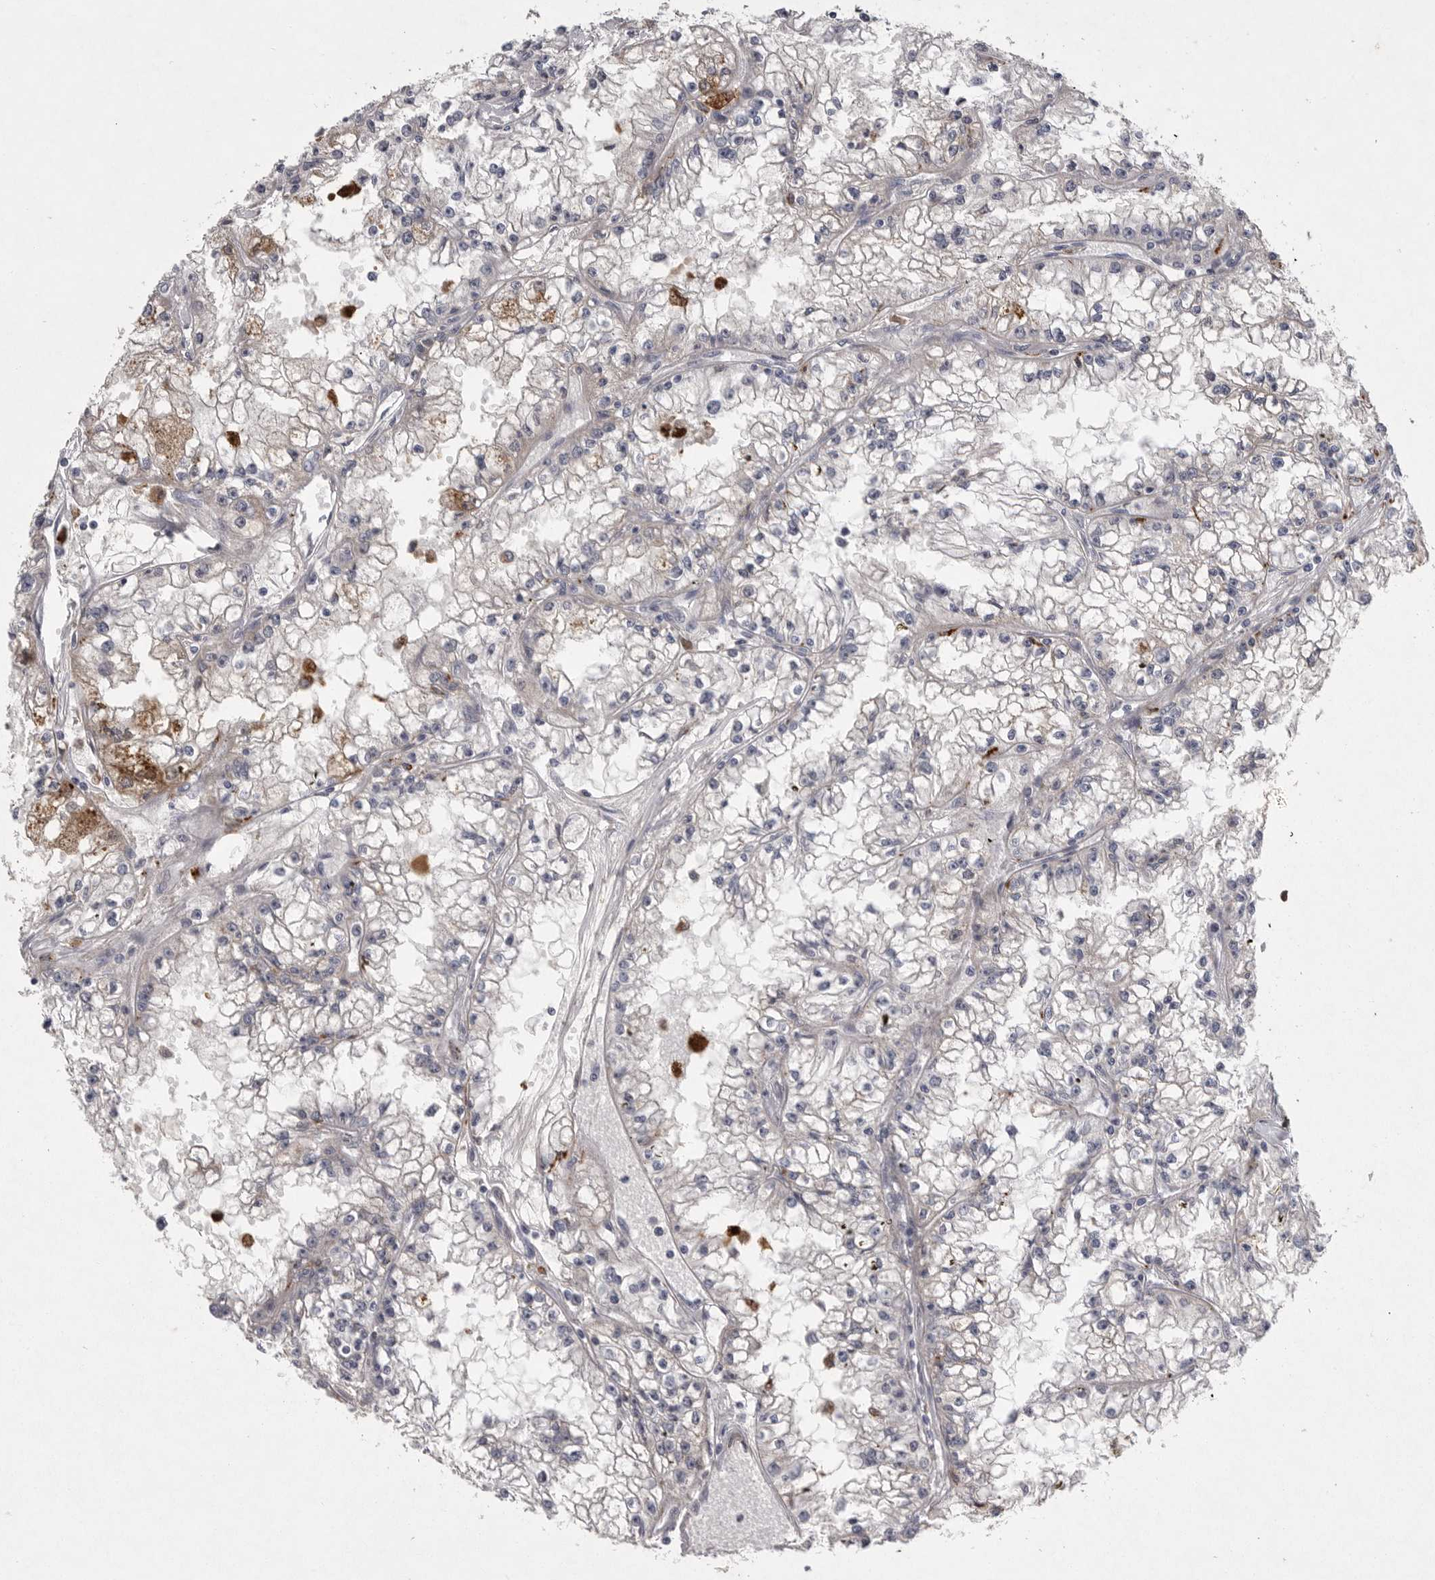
{"staining": {"intensity": "negative", "quantity": "none", "location": "none"}, "tissue": "renal cancer", "cell_type": "Tumor cells", "image_type": "cancer", "snomed": [{"axis": "morphology", "description": "Adenocarcinoma, NOS"}, {"axis": "topography", "description": "Kidney"}], "caption": "Photomicrograph shows no significant protein expression in tumor cells of adenocarcinoma (renal).", "gene": "CRP", "patient": {"sex": "male", "age": 56}}